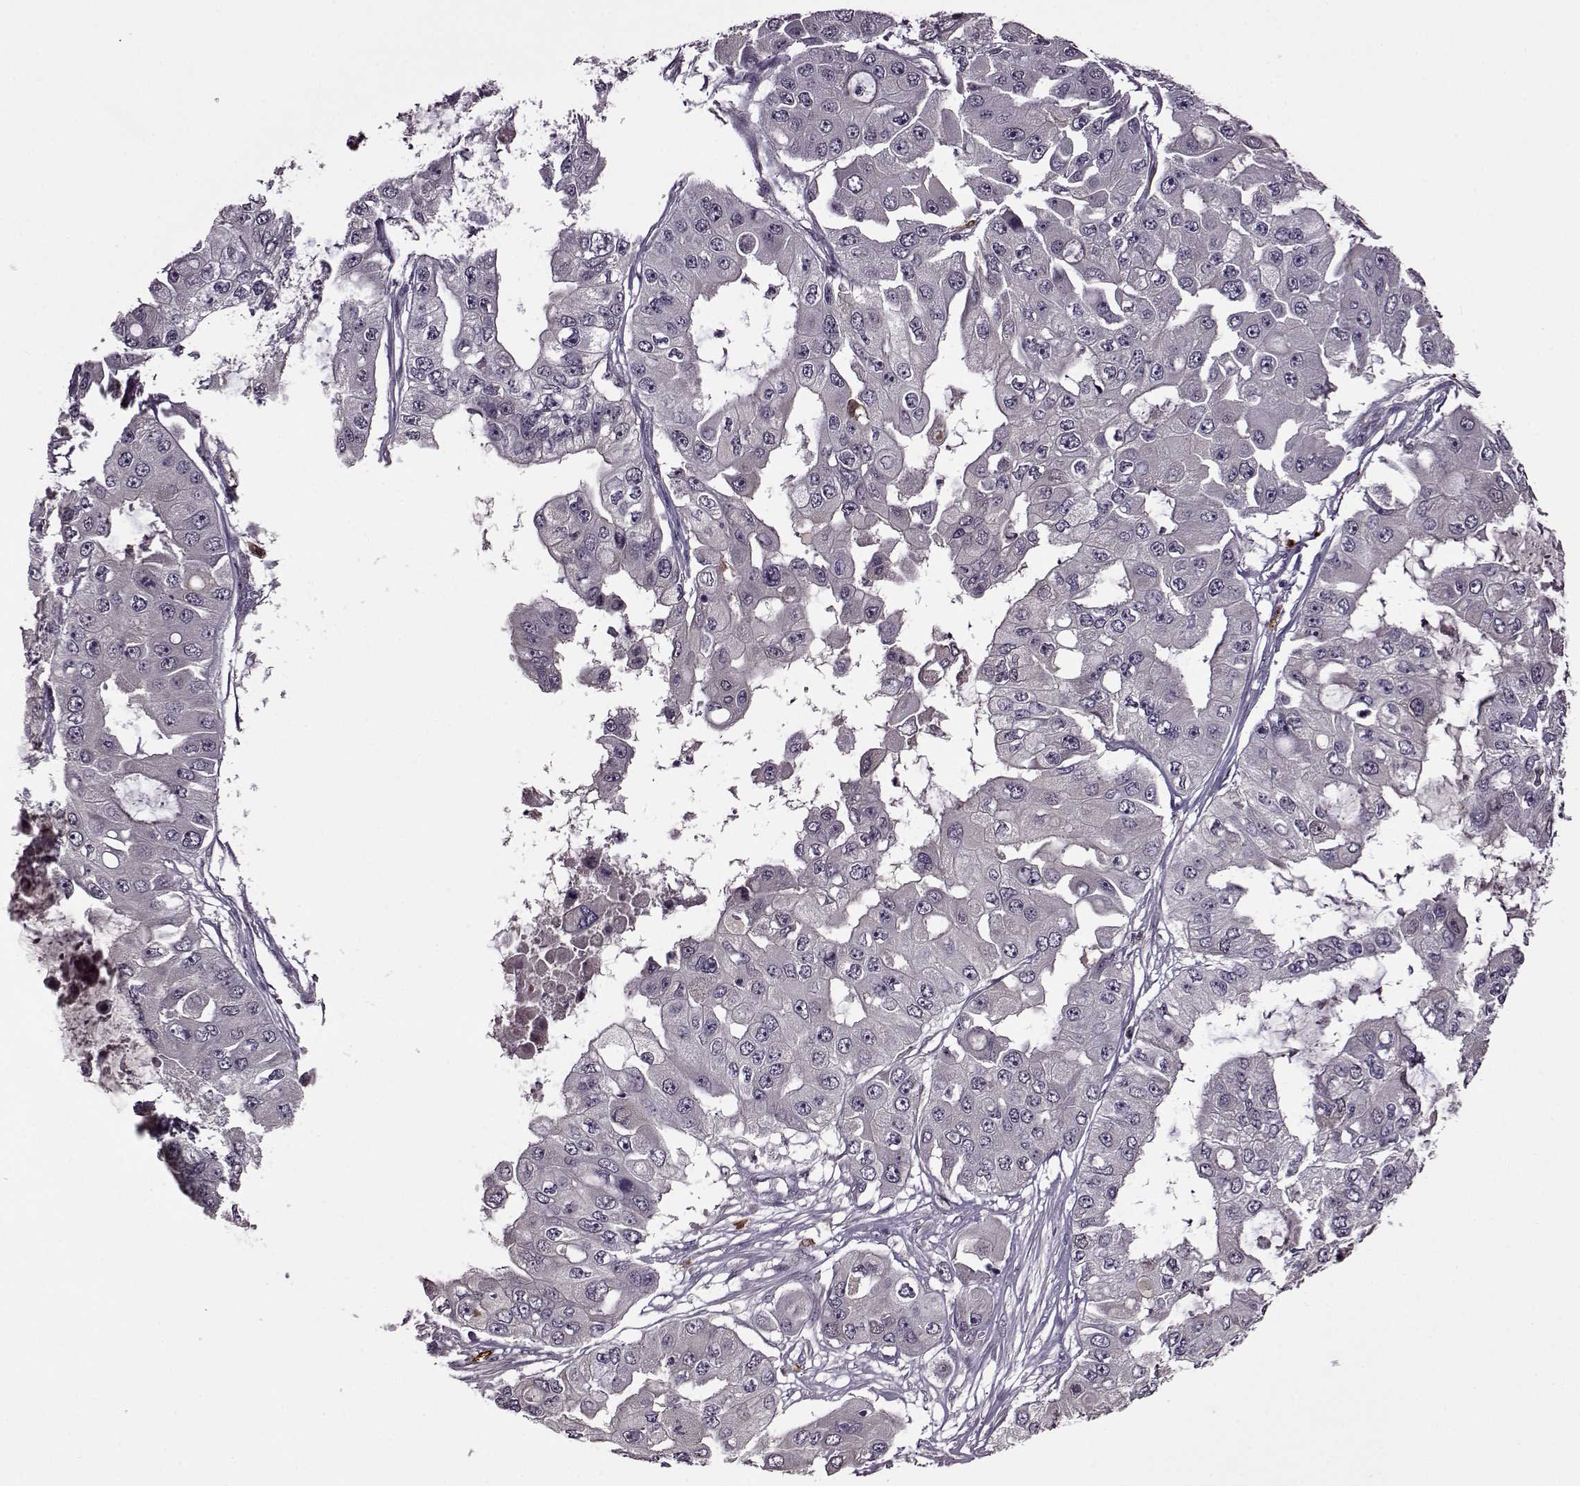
{"staining": {"intensity": "negative", "quantity": "none", "location": "none"}, "tissue": "ovarian cancer", "cell_type": "Tumor cells", "image_type": "cancer", "snomed": [{"axis": "morphology", "description": "Cystadenocarcinoma, serous, NOS"}, {"axis": "topography", "description": "Ovary"}], "caption": "Immunohistochemical staining of ovarian cancer (serous cystadenocarcinoma) exhibits no significant positivity in tumor cells.", "gene": "MAIP1", "patient": {"sex": "female", "age": 56}}